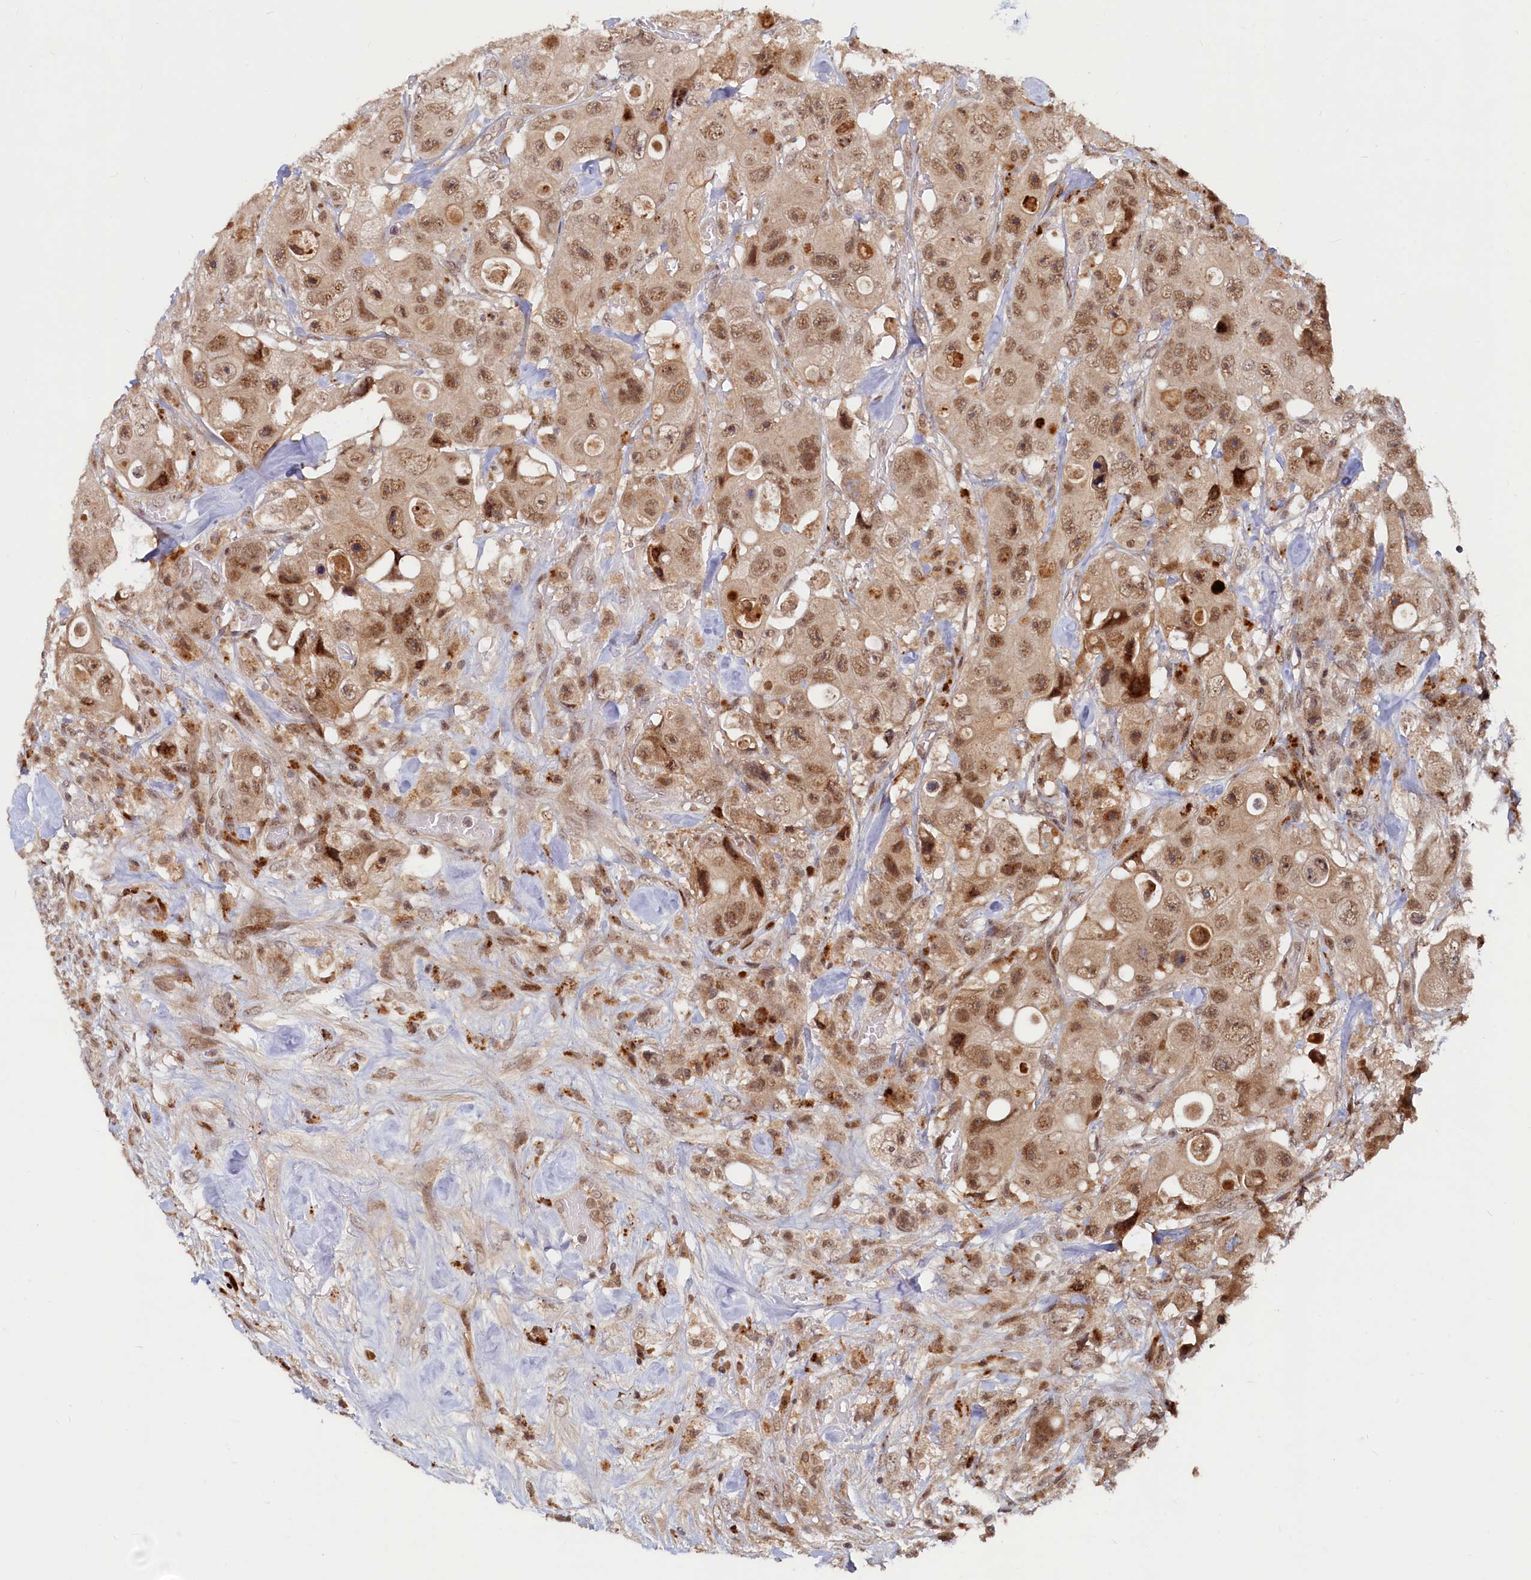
{"staining": {"intensity": "moderate", "quantity": ">75%", "location": "nuclear"}, "tissue": "colorectal cancer", "cell_type": "Tumor cells", "image_type": "cancer", "snomed": [{"axis": "morphology", "description": "Adenocarcinoma, NOS"}, {"axis": "topography", "description": "Colon"}], "caption": "Colorectal cancer was stained to show a protein in brown. There is medium levels of moderate nuclear staining in approximately >75% of tumor cells. The protein is stained brown, and the nuclei are stained in blue (DAB IHC with brightfield microscopy, high magnification).", "gene": "TRAPPC4", "patient": {"sex": "female", "age": 46}}